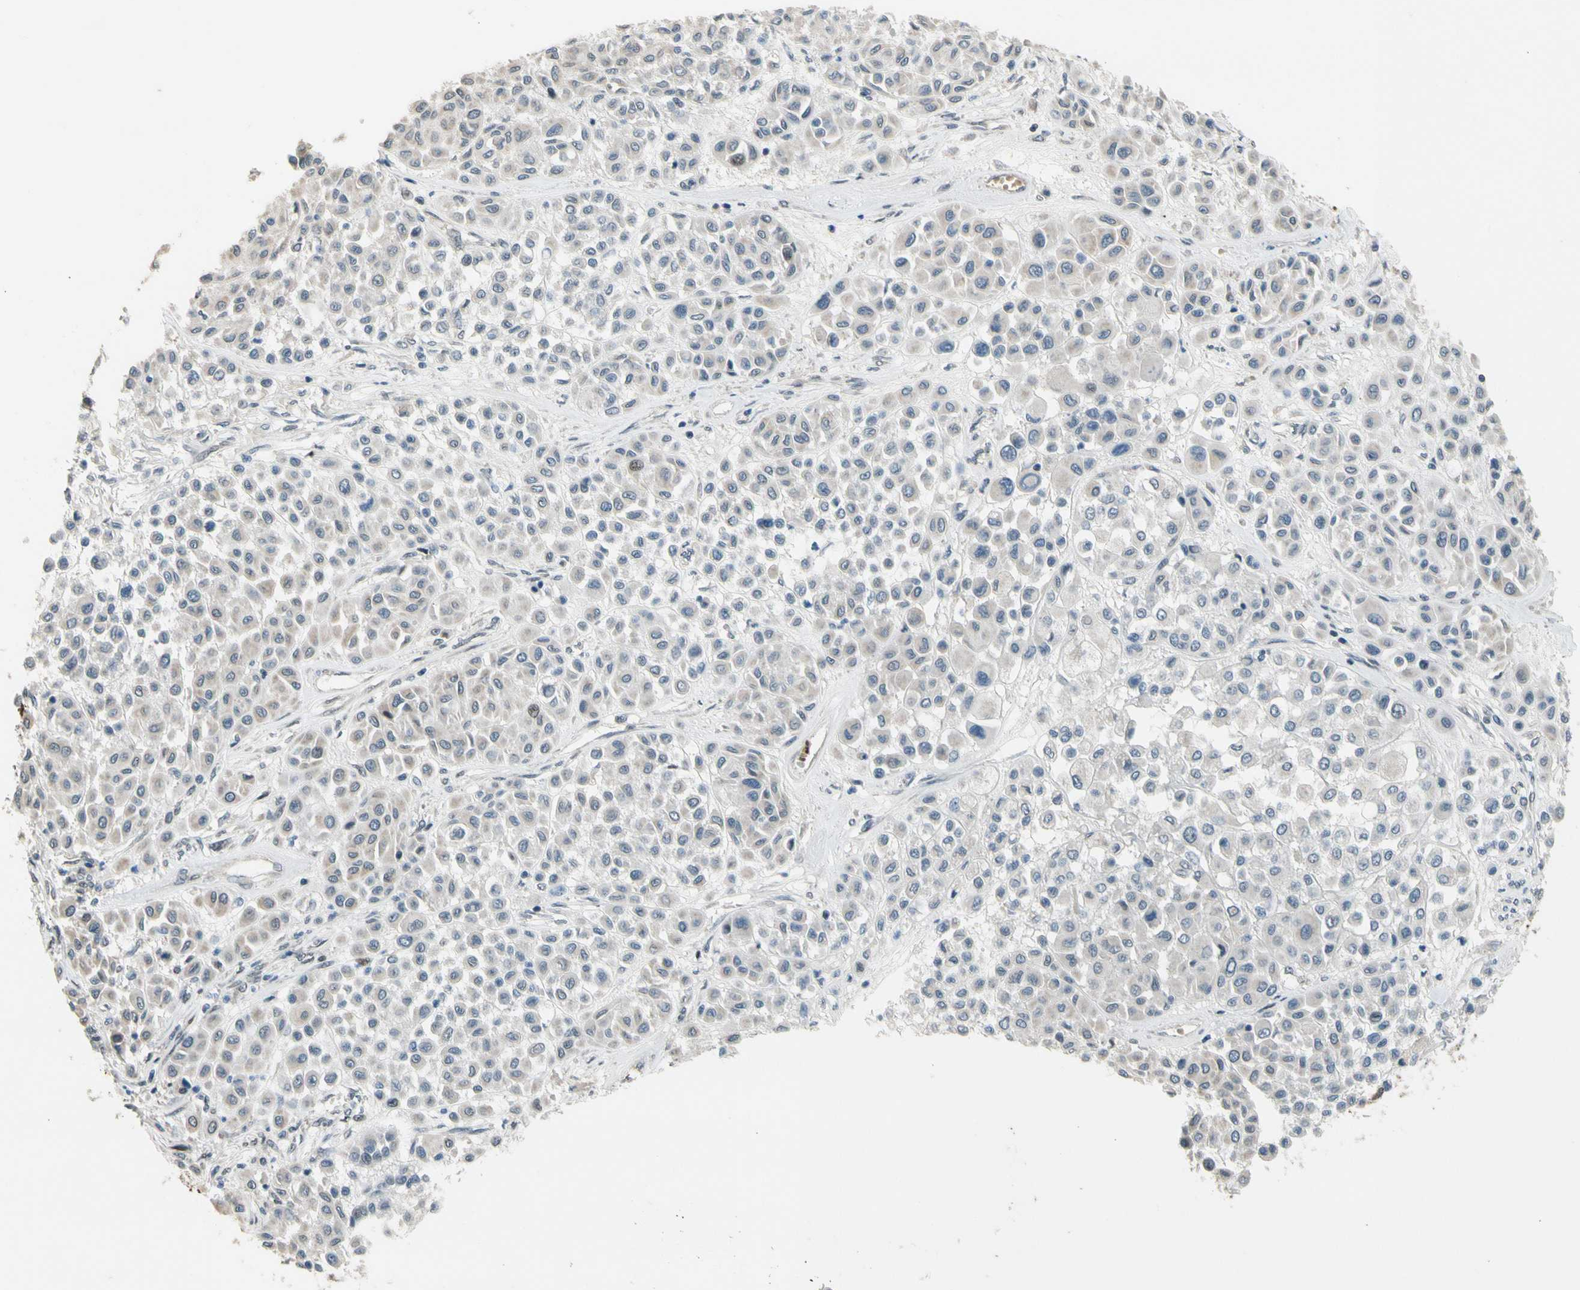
{"staining": {"intensity": "negative", "quantity": "none", "location": "none"}, "tissue": "melanoma", "cell_type": "Tumor cells", "image_type": "cancer", "snomed": [{"axis": "morphology", "description": "Malignant melanoma, Metastatic site"}, {"axis": "topography", "description": "Soft tissue"}], "caption": "Immunohistochemistry histopathology image of human melanoma stained for a protein (brown), which shows no positivity in tumor cells.", "gene": "ZNF184", "patient": {"sex": "male", "age": 41}}